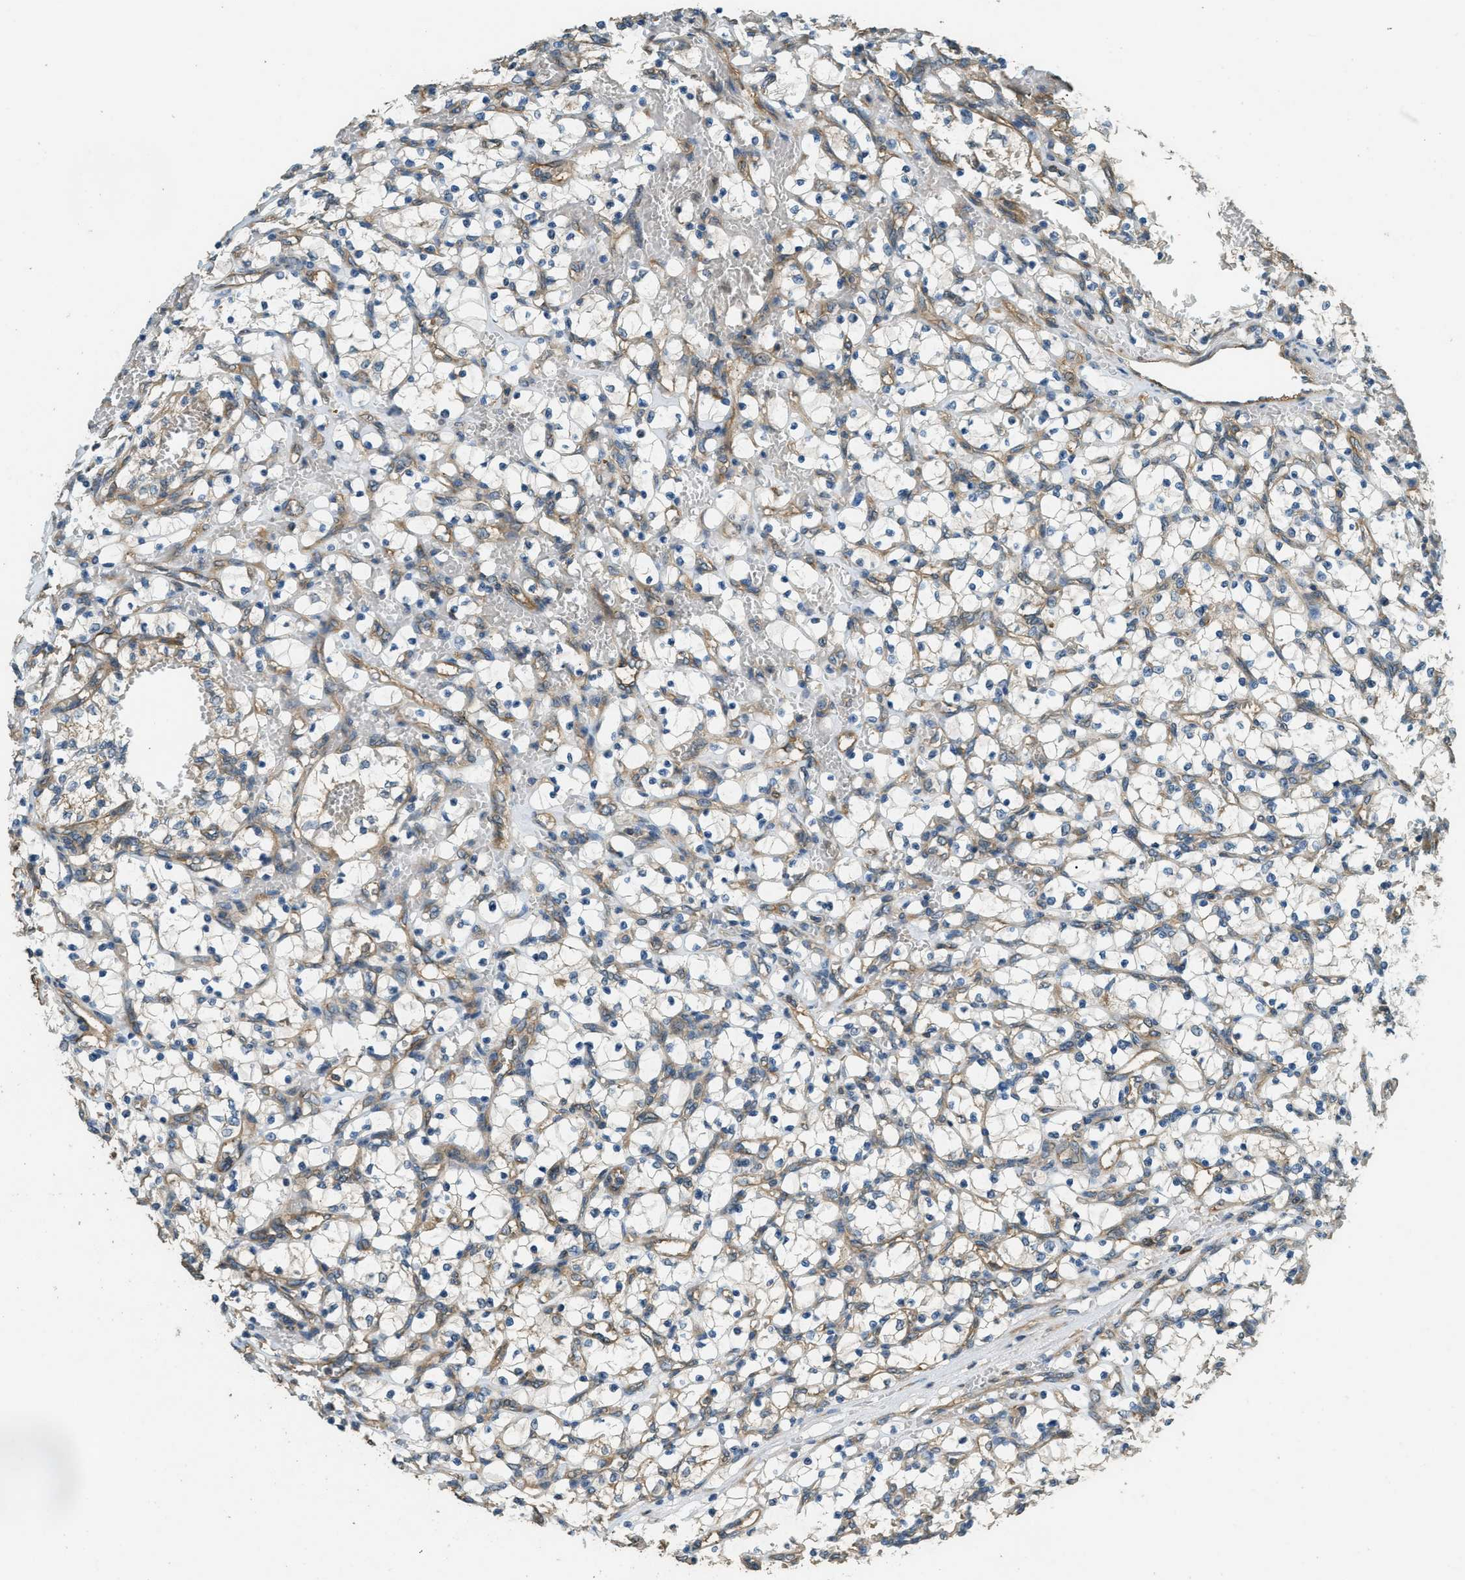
{"staining": {"intensity": "weak", "quantity": "25%-75%", "location": "cytoplasmic/membranous"}, "tissue": "renal cancer", "cell_type": "Tumor cells", "image_type": "cancer", "snomed": [{"axis": "morphology", "description": "Adenocarcinoma, NOS"}, {"axis": "topography", "description": "Kidney"}], "caption": "The photomicrograph shows immunohistochemical staining of adenocarcinoma (renal). There is weak cytoplasmic/membranous expression is present in approximately 25%-75% of tumor cells.", "gene": "MARS1", "patient": {"sex": "female", "age": 69}}